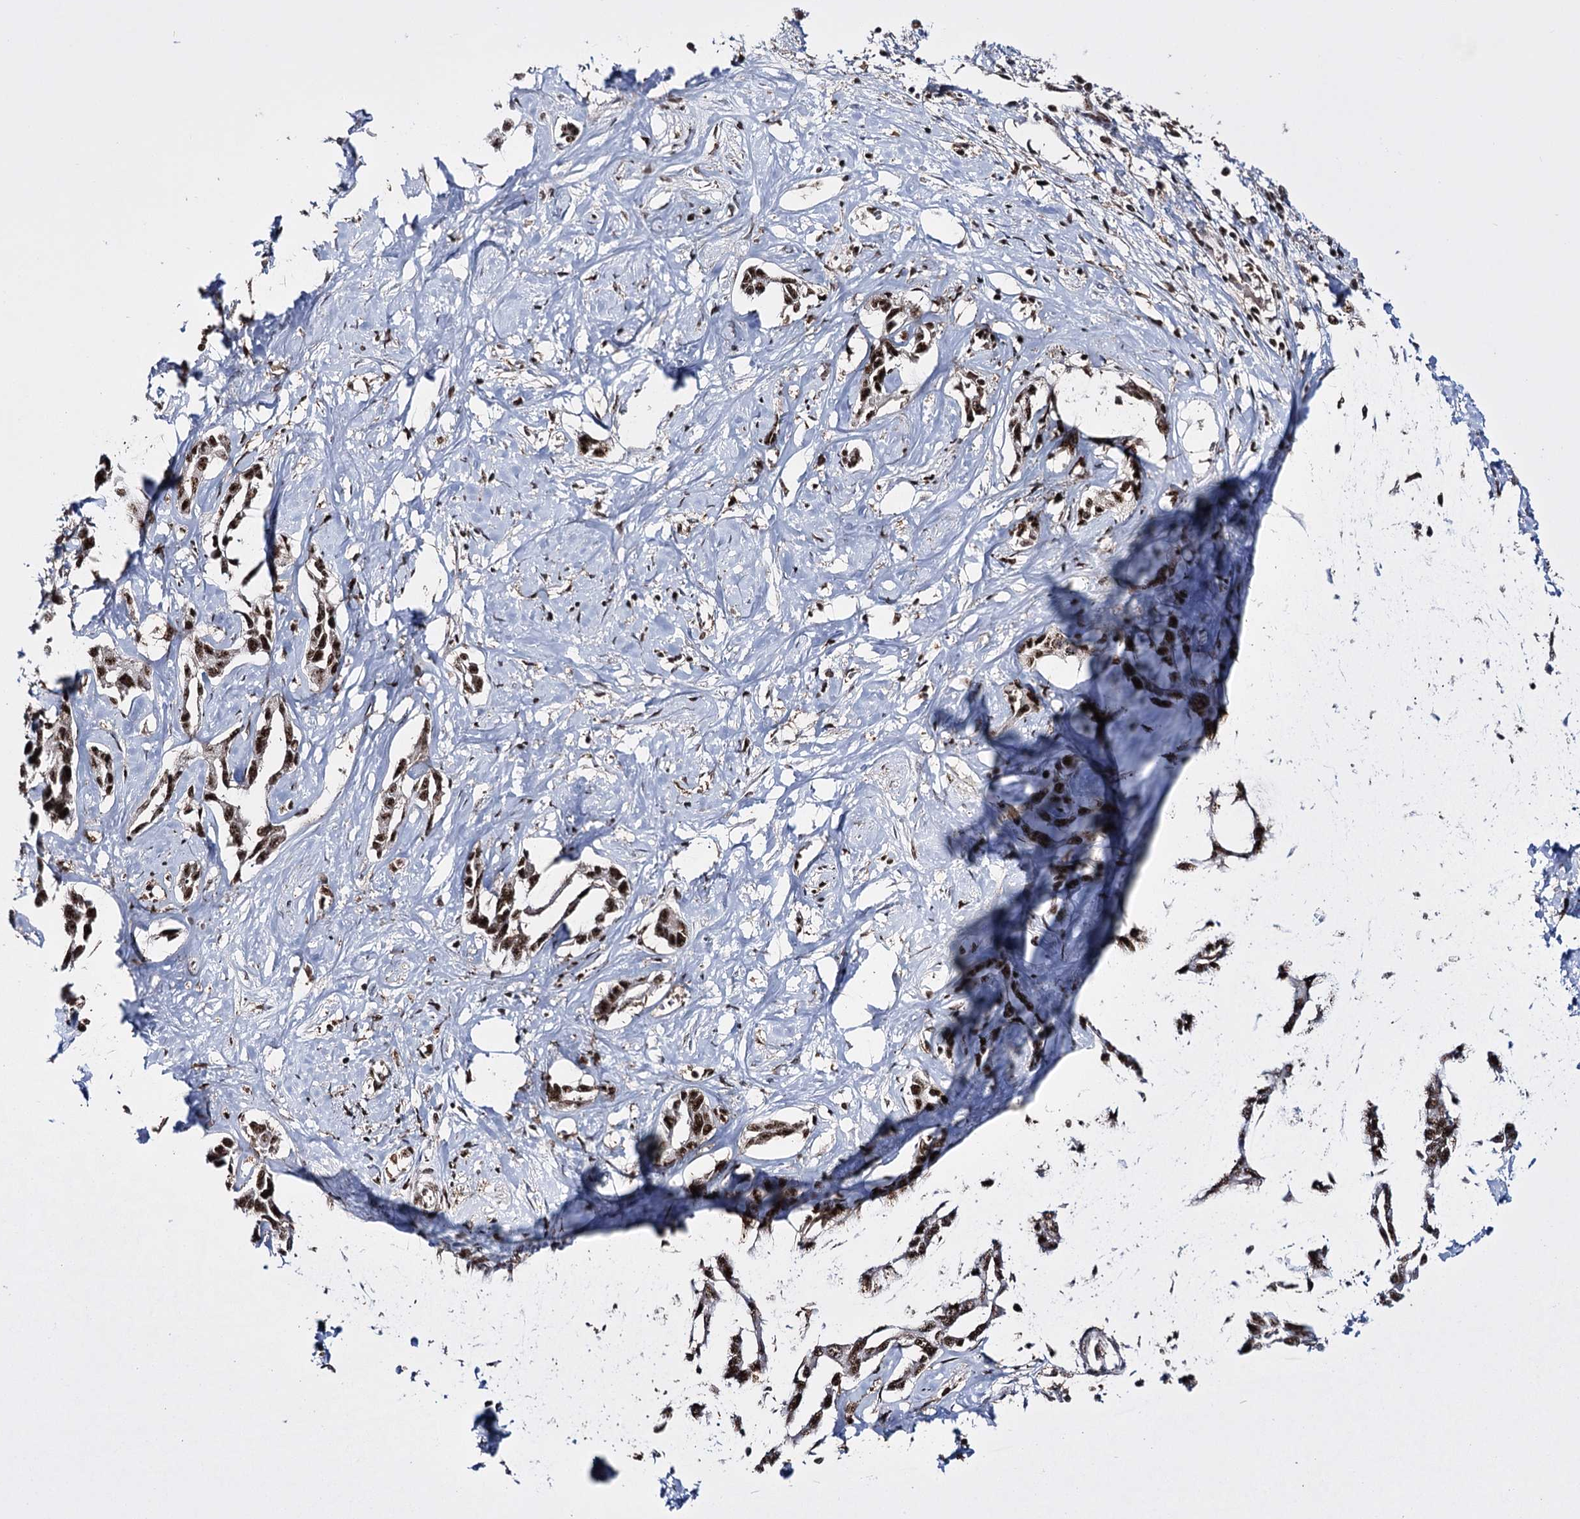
{"staining": {"intensity": "moderate", "quantity": ">75%", "location": "nuclear"}, "tissue": "liver cancer", "cell_type": "Tumor cells", "image_type": "cancer", "snomed": [{"axis": "morphology", "description": "Cholangiocarcinoma"}, {"axis": "topography", "description": "Liver"}], "caption": "Protein staining of liver cholangiocarcinoma tissue reveals moderate nuclear positivity in about >75% of tumor cells.", "gene": "PRPF40A", "patient": {"sex": "male", "age": 59}}